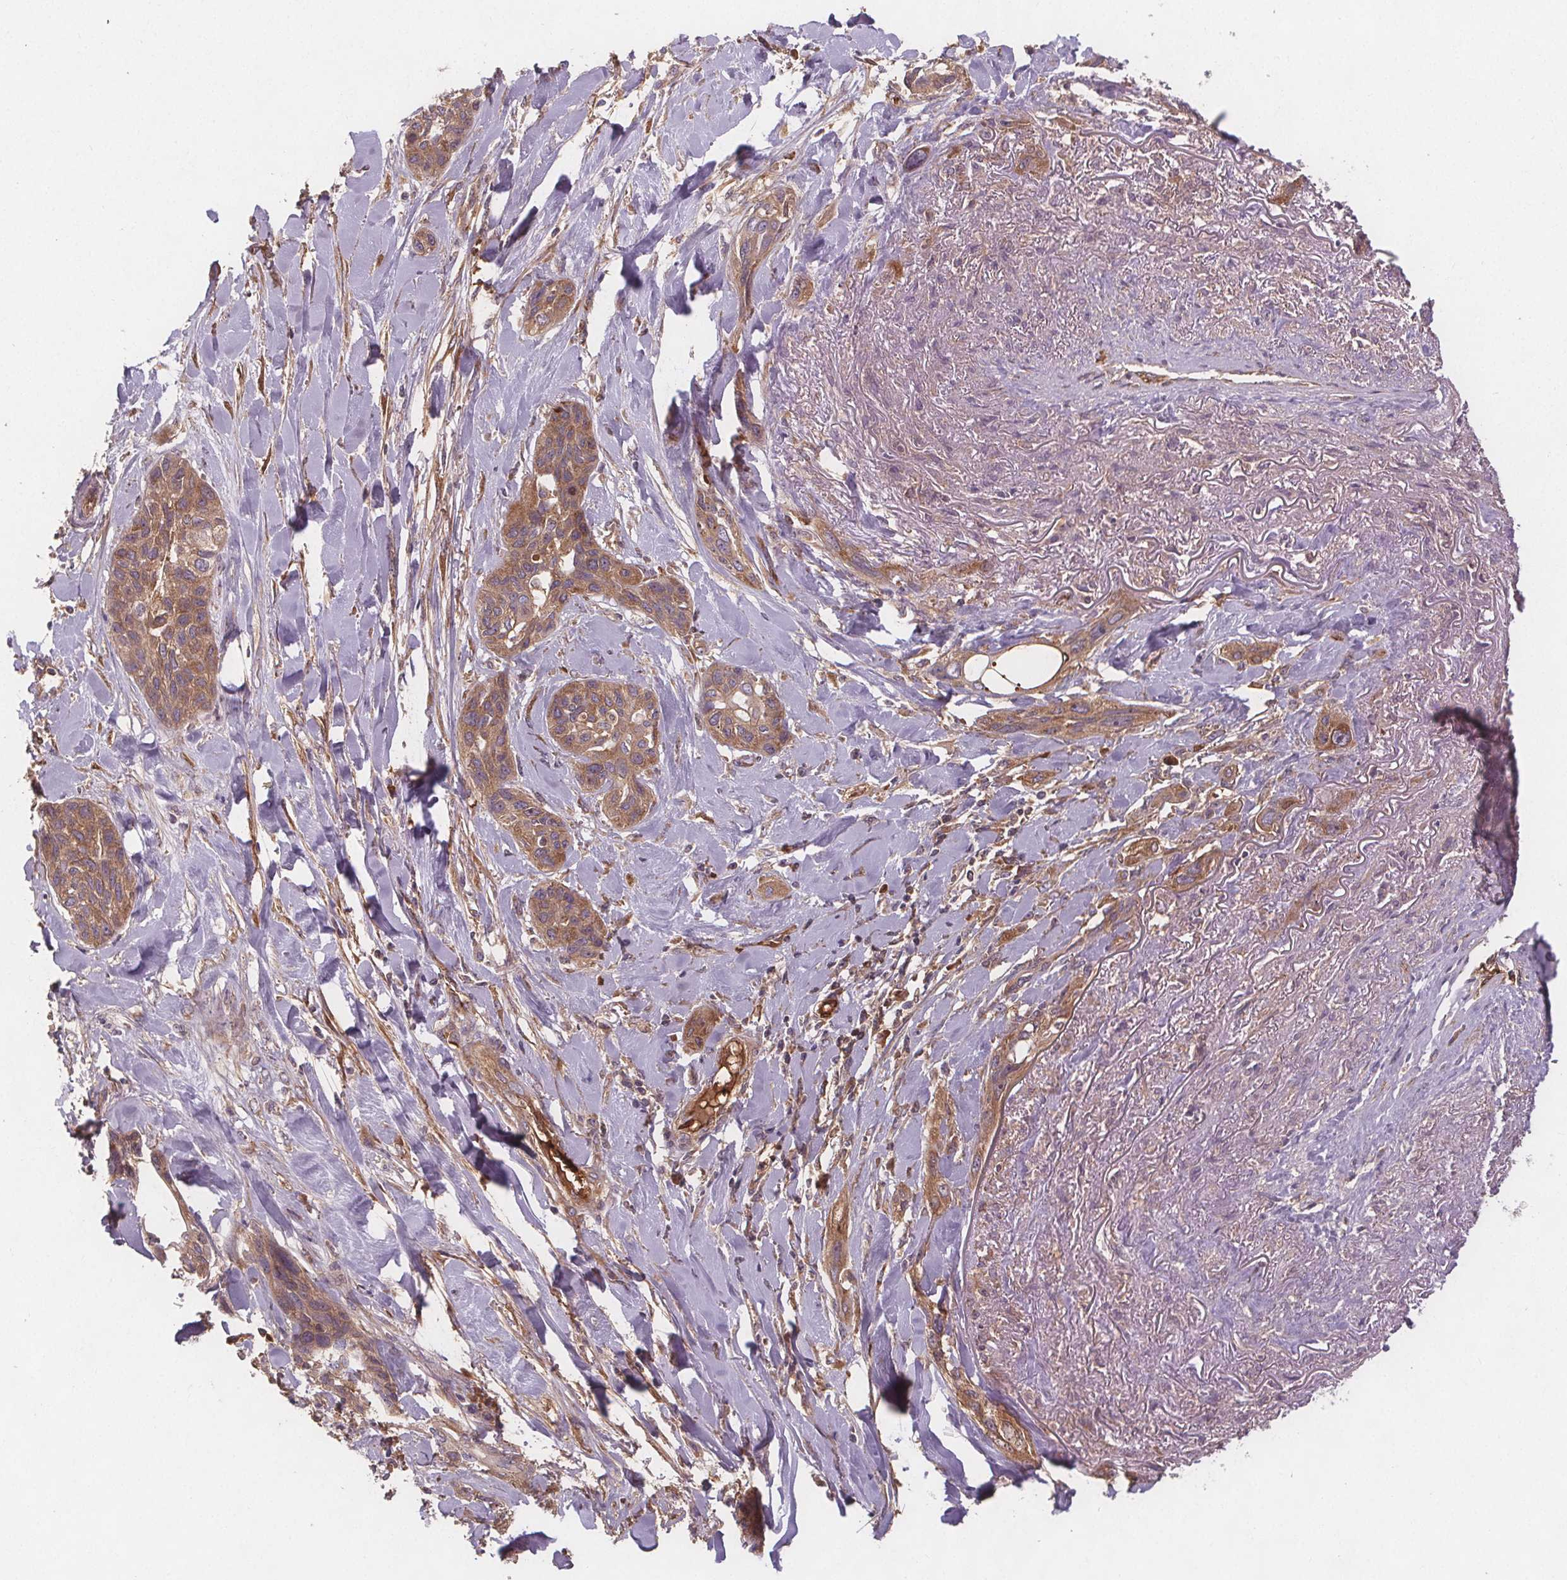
{"staining": {"intensity": "moderate", "quantity": ">75%", "location": "cytoplasmic/membranous"}, "tissue": "lung cancer", "cell_type": "Tumor cells", "image_type": "cancer", "snomed": [{"axis": "morphology", "description": "Squamous cell carcinoma, NOS"}, {"axis": "topography", "description": "Lung"}], "caption": "This is an image of immunohistochemistry staining of lung squamous cell carcinoma, which shows moderate staining in the cytoplasmic/membranous of tumor cells.", "gene": "EIF3D", "patient": {"sex": "female", "age": 70}}